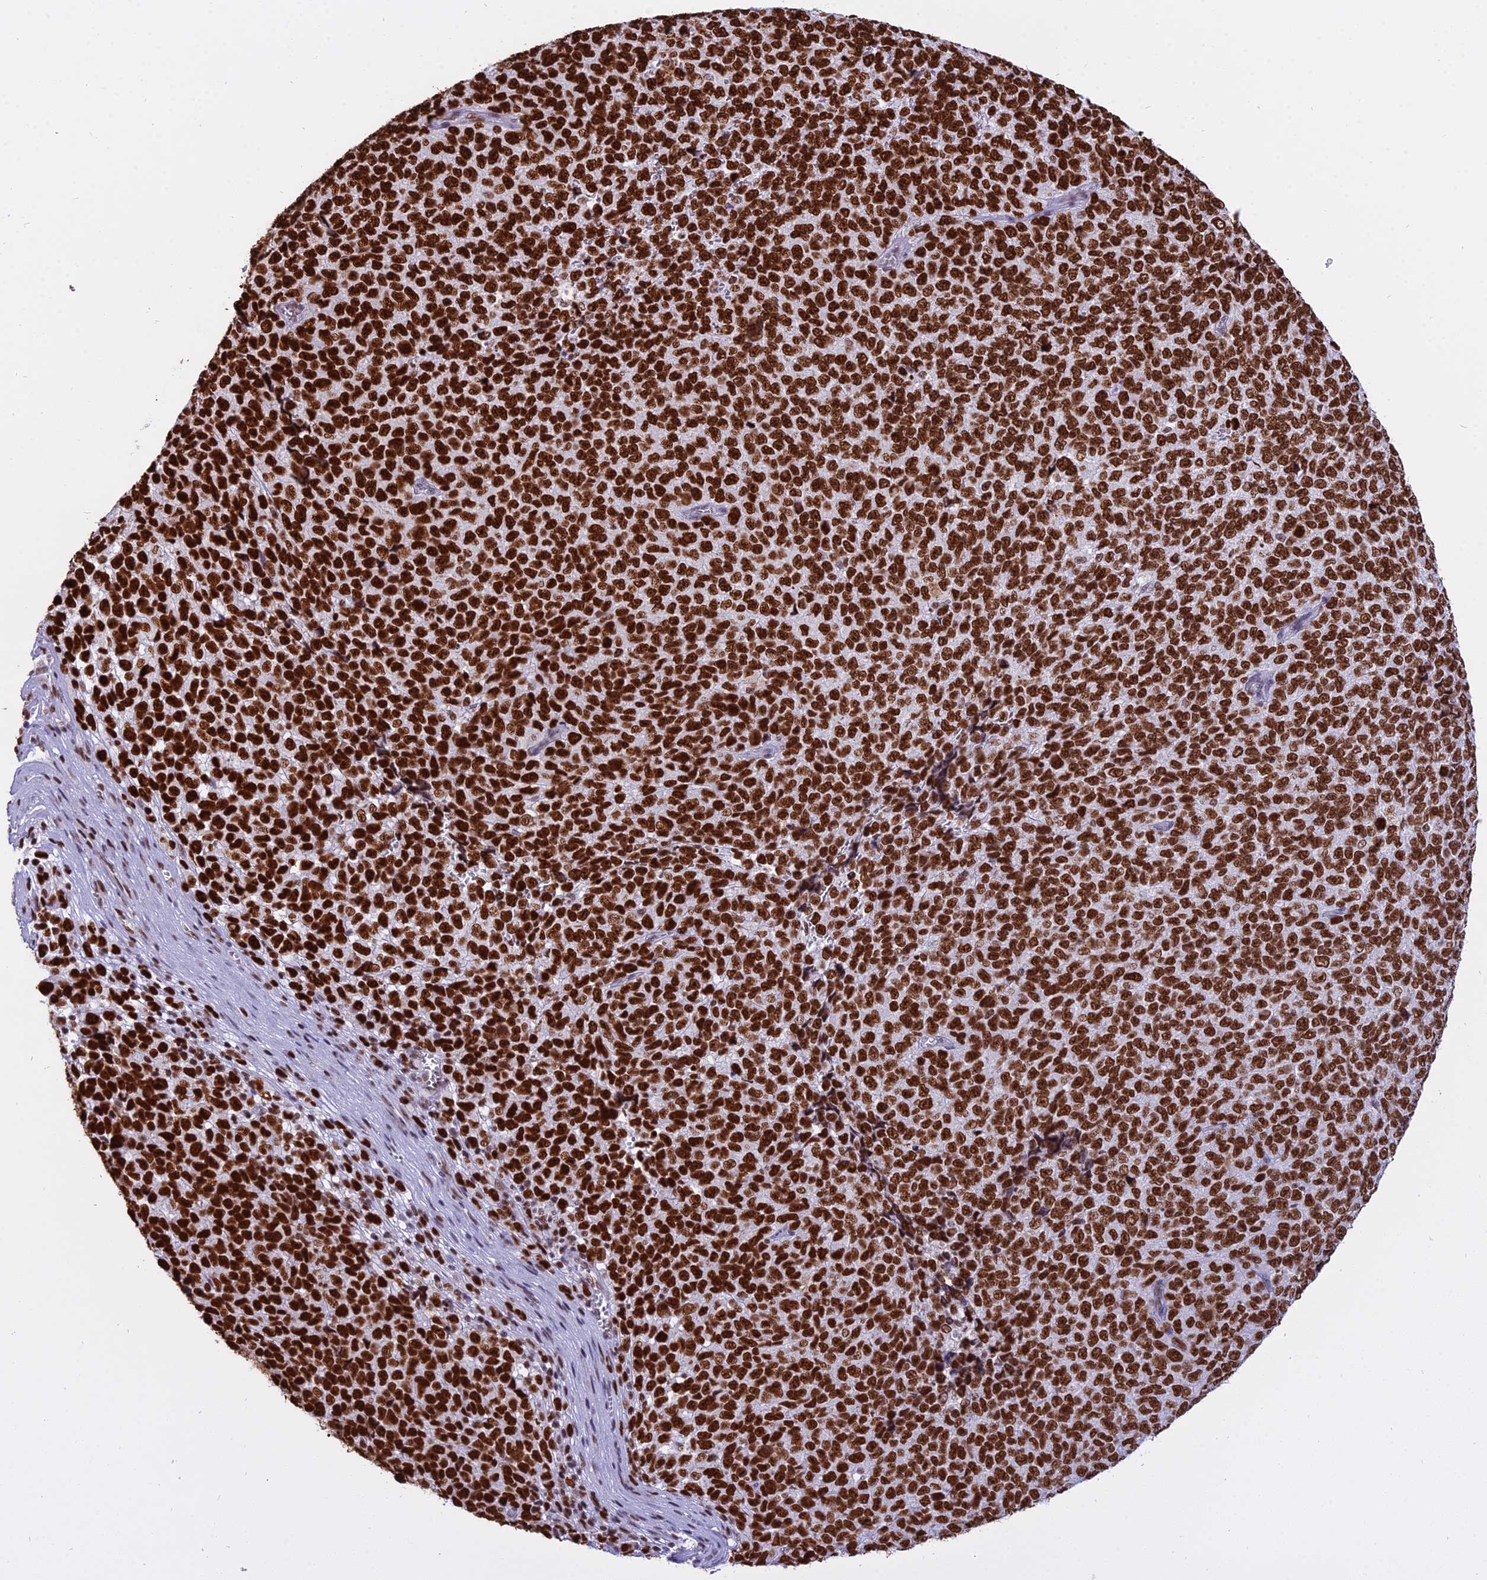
{"staining": {"intensity": "strong", "quantity": ">75%", "location": "nuclear"}, "tissue": "melanoma", "cell_type": "Tumor cells", "image_type": "cancer", "snomed": [{"axis": "morphology", "description": "Malignant melanoma, NOS"}, {"axis": "topography", "description": "Nose, NOS"}], "caption": "Malignant melanoma was stained to show a protein in brown. There is high levels of strong nuclear positivity in about >75% of tumor cells.", "gene": "PARP1", "patient": {"sex": "female", "age": 48}}